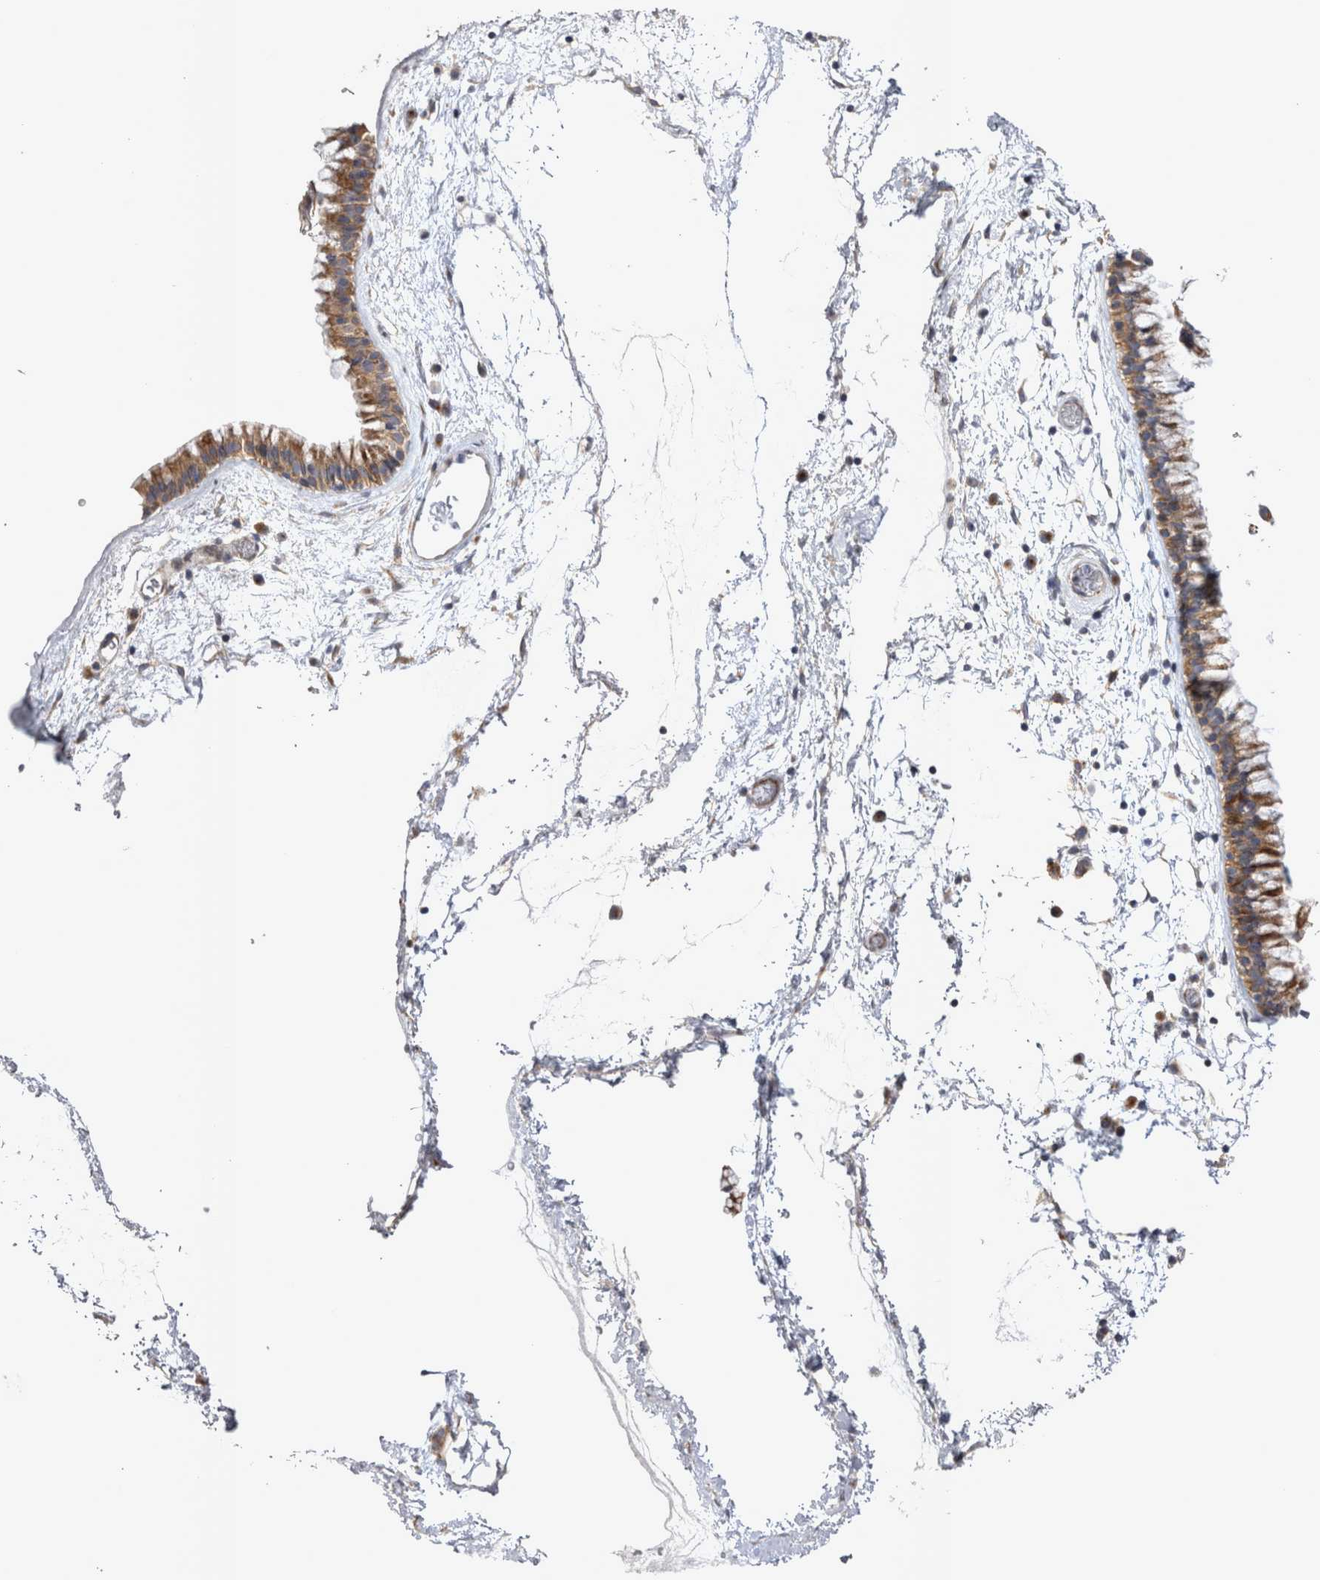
{"staining": {"intensity": "moderate", "quantity": ">75%", "location": "cytoplasmic/membranous"}, "tissue": "nasopharynx", "cell_type": "Respiratory epithelial cells", "image_type": "normal", "snomed": [{"axis": "morphology", "description": "Normal tissue, NOS"}, {"axis": "morphology", "description": "Inflammation, NOS"}, {"axis": "topography", "description": "Nasopharynx"}], "caption": "Immunohistochemistry (IHC) of normal nasopharynx exhibits medium levels of moderate cytoplasmic/membranous staining in about >75% of respiratory epithelial cells.", "gene": "TSPOAP1", "patient": {"sex": "male", "age": 48}}